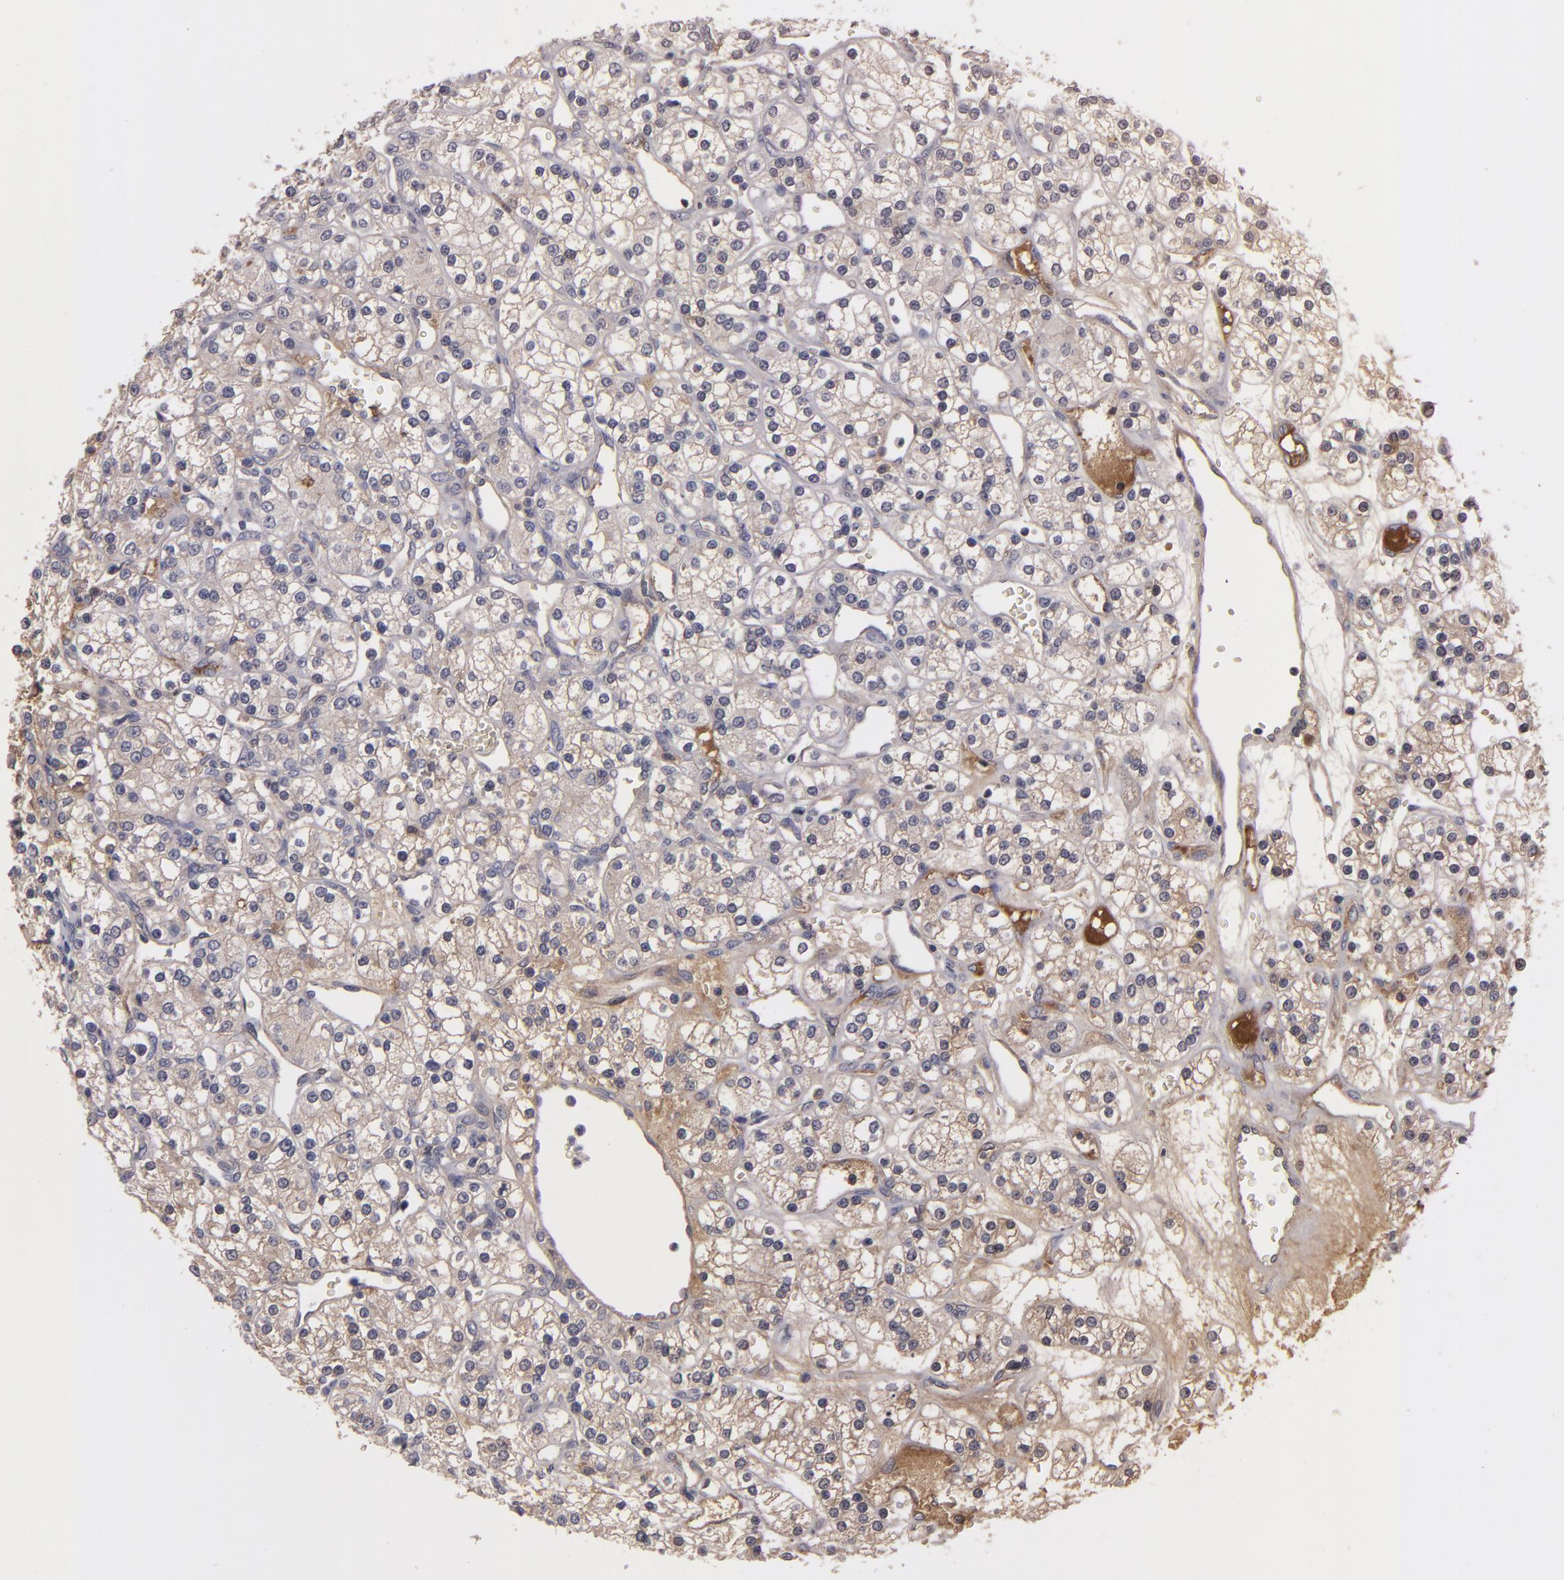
{"staining": {"intensity": "negative", "quantity": "none", "location": "none"}, "tissue": "renal cancer", "cell_type": "Tumor cells", "image_type": "cancer", "snomed": [{"axis": "morphology", "description": "Adenocarcinoma, NOS"}, {"axis": "topography", "description": "Kidney"}], "caption": "Tumor cells are negative for protein expression in human adenocarcinoma (renal). (Brightfield microscopy of DAB immunohistochemistry at high magnification).", "gene": "ITIH4", "patient": {"sex": "female", "age": 62}}